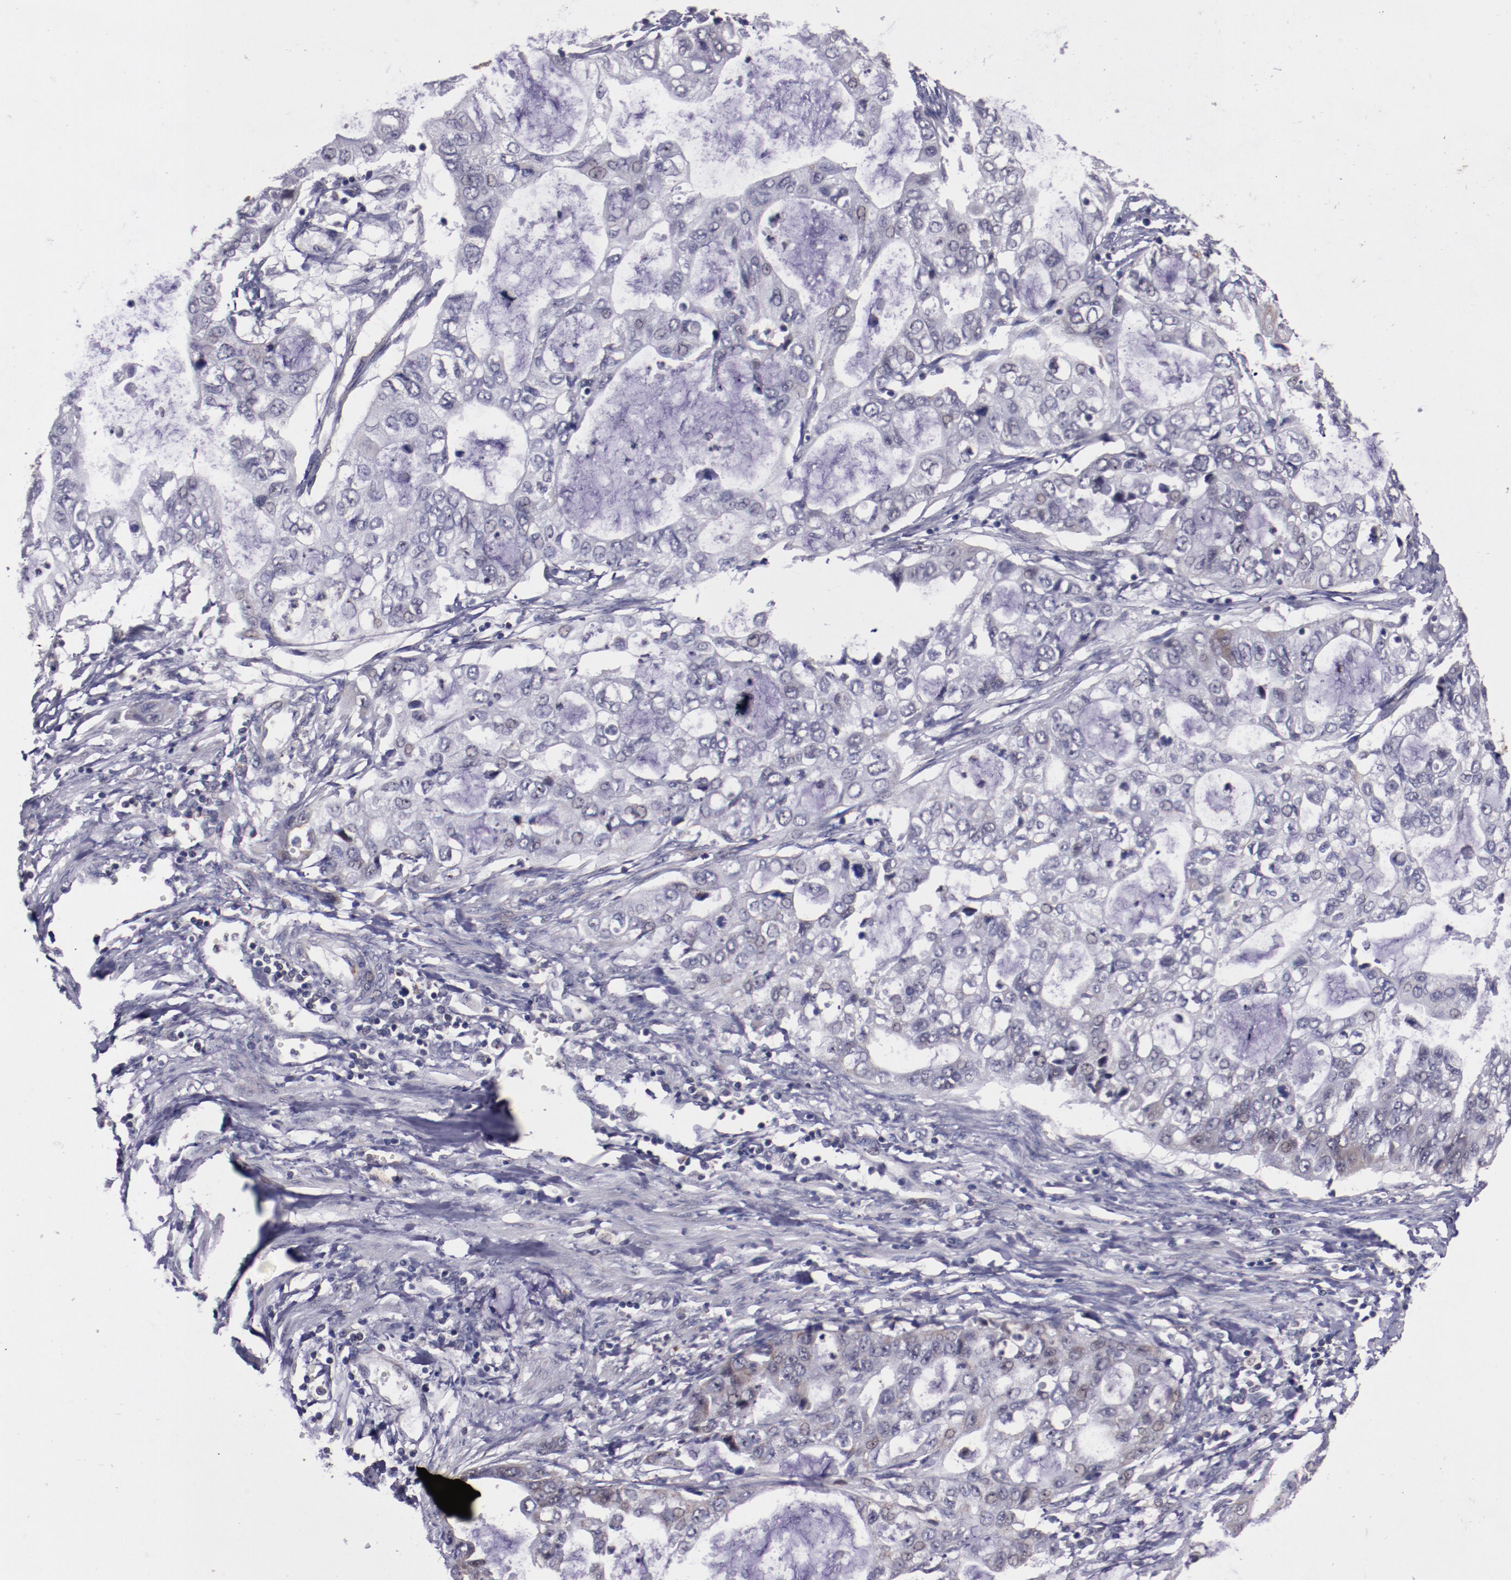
{"staining": {"intensity": "negative", "quantity": "none", "location": "none"}, "tissue": "stomach cancer", "cell_type": "Tumor cells", "image_type": "cancer", "snomed": [{"axis": "morphology", "description": "Adenocarcinoma, NOS"}, {"axis": "topography", "description": "Stomach, upper"}], "caption": "A micrograph of stomach cancer stained for a protein demonstrates no brown staining in tumor cells.", "gene": "LONP1", "patient": {"sex": "female", "age": 52}}